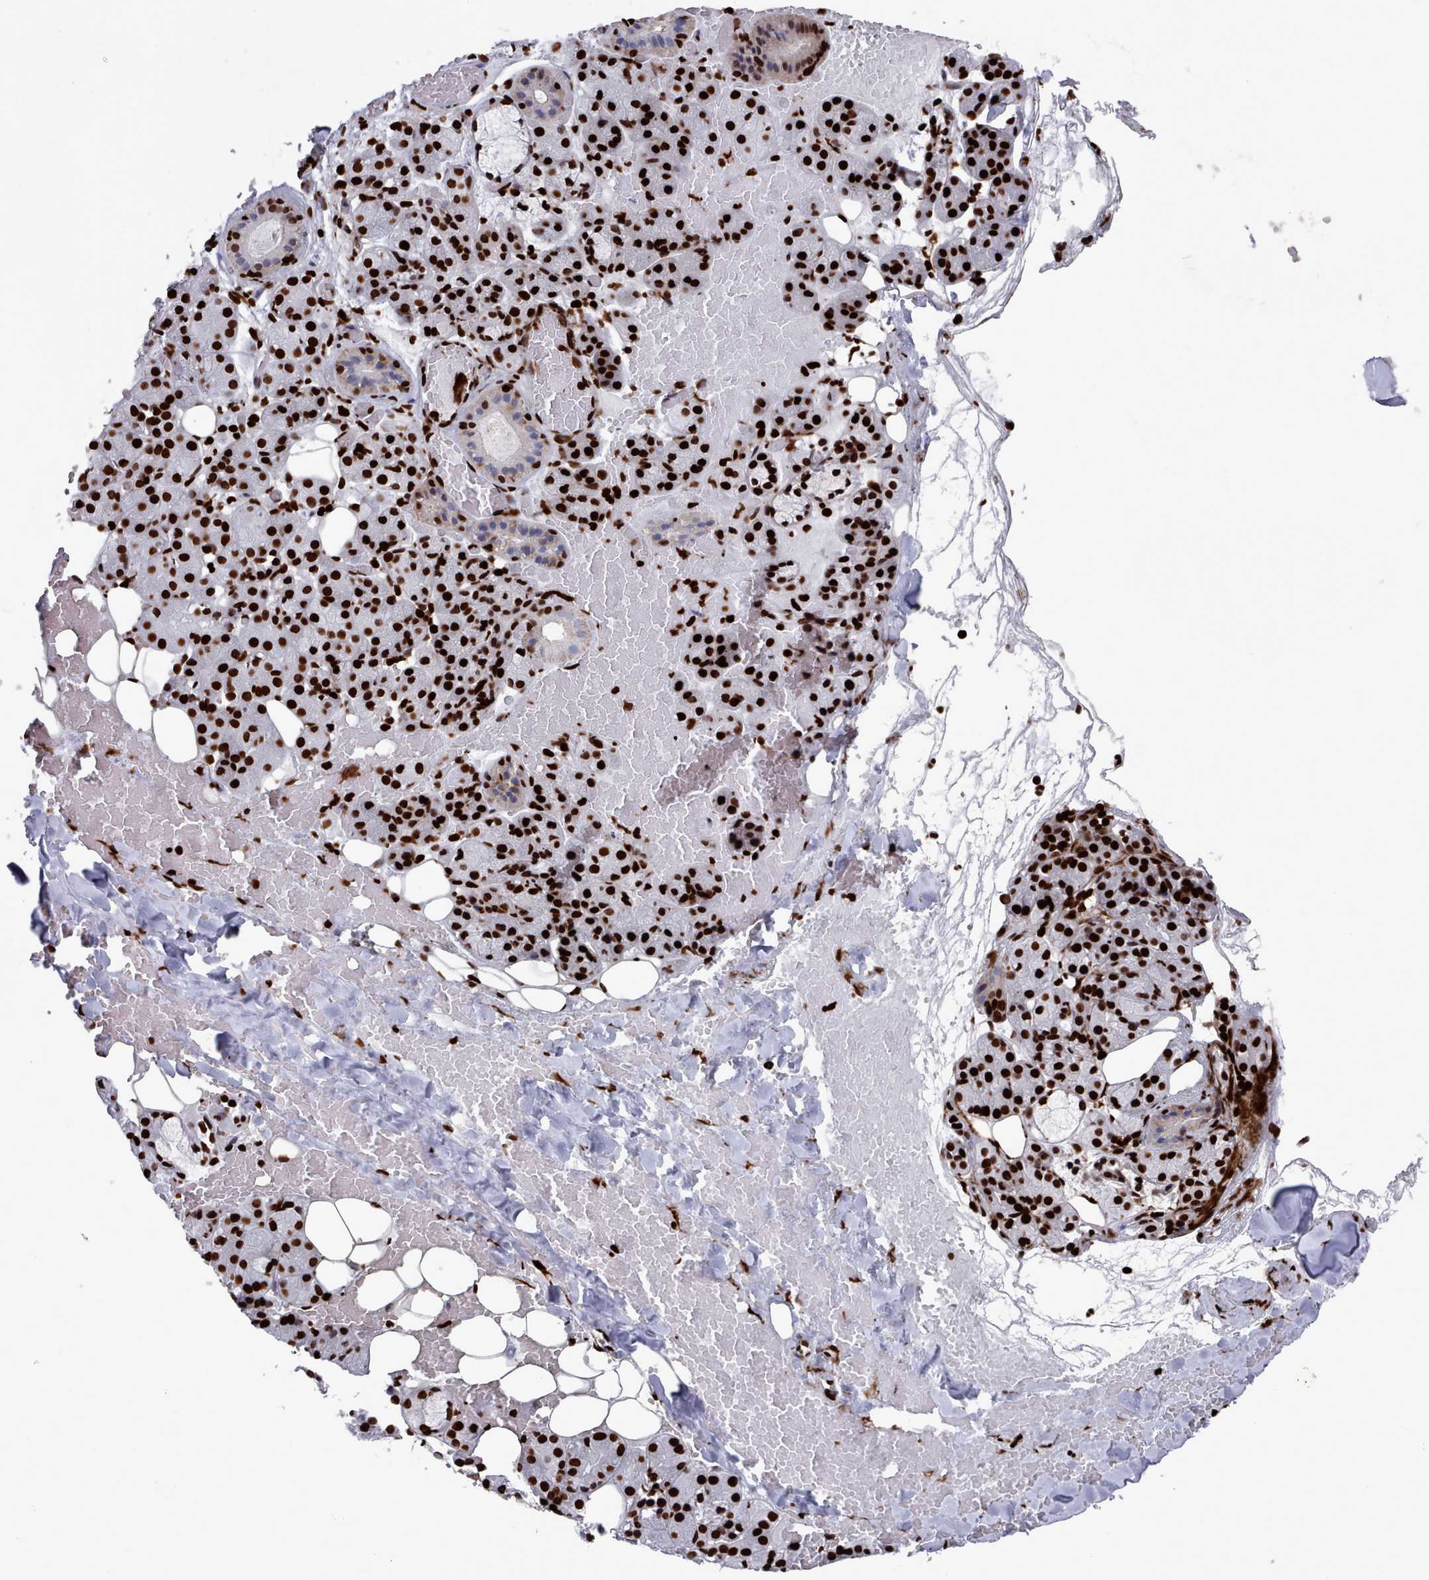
{"staining": {"intensity": "strong", "quantity": ">75%", "location": "nuclear"}, "tissue": "salivary gland", "cell_type": "Glandular cells", "image_type": "normal", "snomed": [{"axis": "morphology", "description": "Normal tissue, NOS"}, {"axis": "topography", "description": "Salivary gland"}], "caption": "Immunohistochemistry photomicrograph of normal human salivary gland stained for a protein (brown), which reveals high levels of strong nuclear expression in approximately >75% of glandular cells.", "gene": "PCDHB11", "patient": {"sex": "male", "age": 63}}